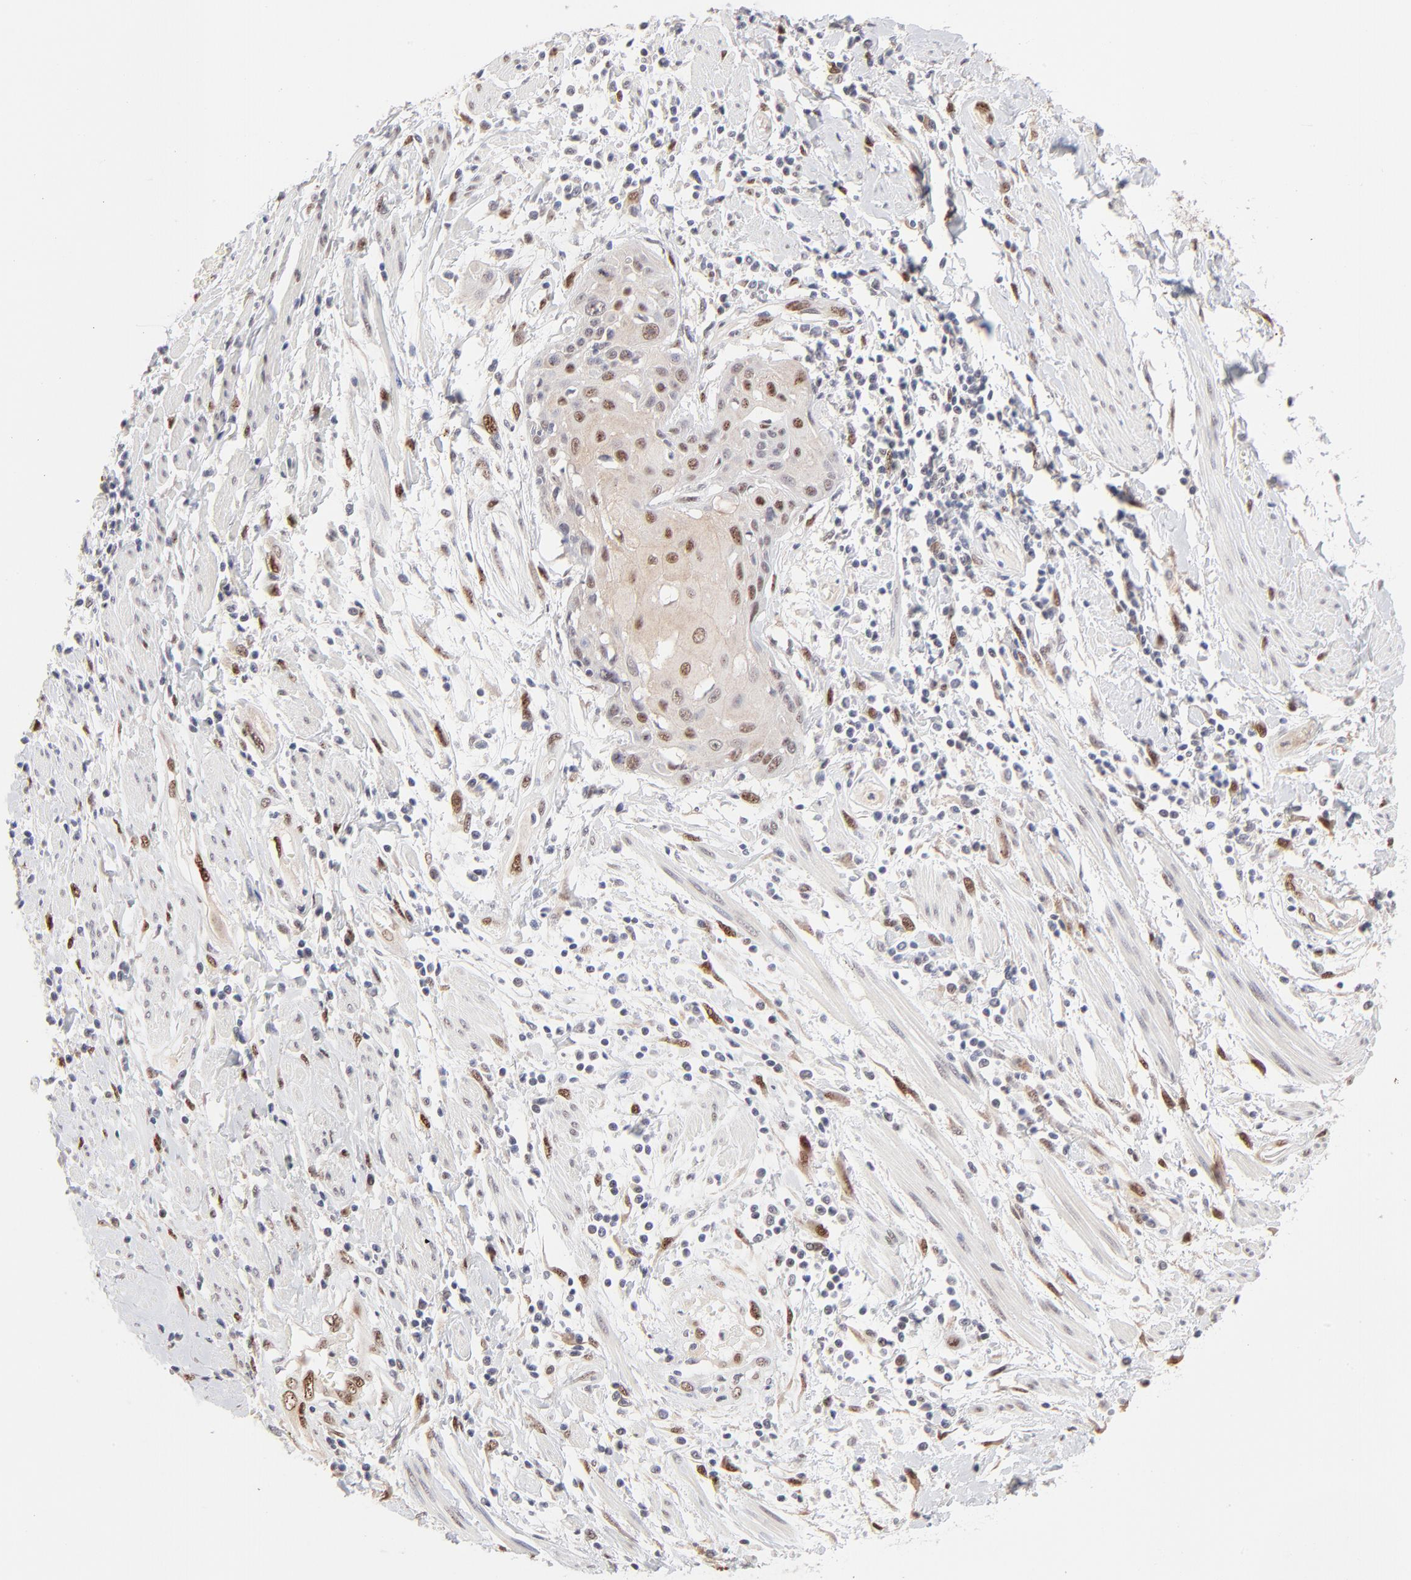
{"staining": {"intensity": "moderate", "quantity": "25%-75%", "location": "nuclear"}, "tissue": "cervical cancer", "cell_type": "Tumor cells", "image_type": "cancer", "snomed": [{"axis": "morphology", "description": "Squamous cell carcinoma, NOS"}, {"axis": "topography", "description": "Cervix"}], "caption": "Moderate nuclear protein expression is present in about 25%-75% of tumor cells in cervical cancer.", "gene": "STAT3", "patient": {"sex": "female", "age": 57}}